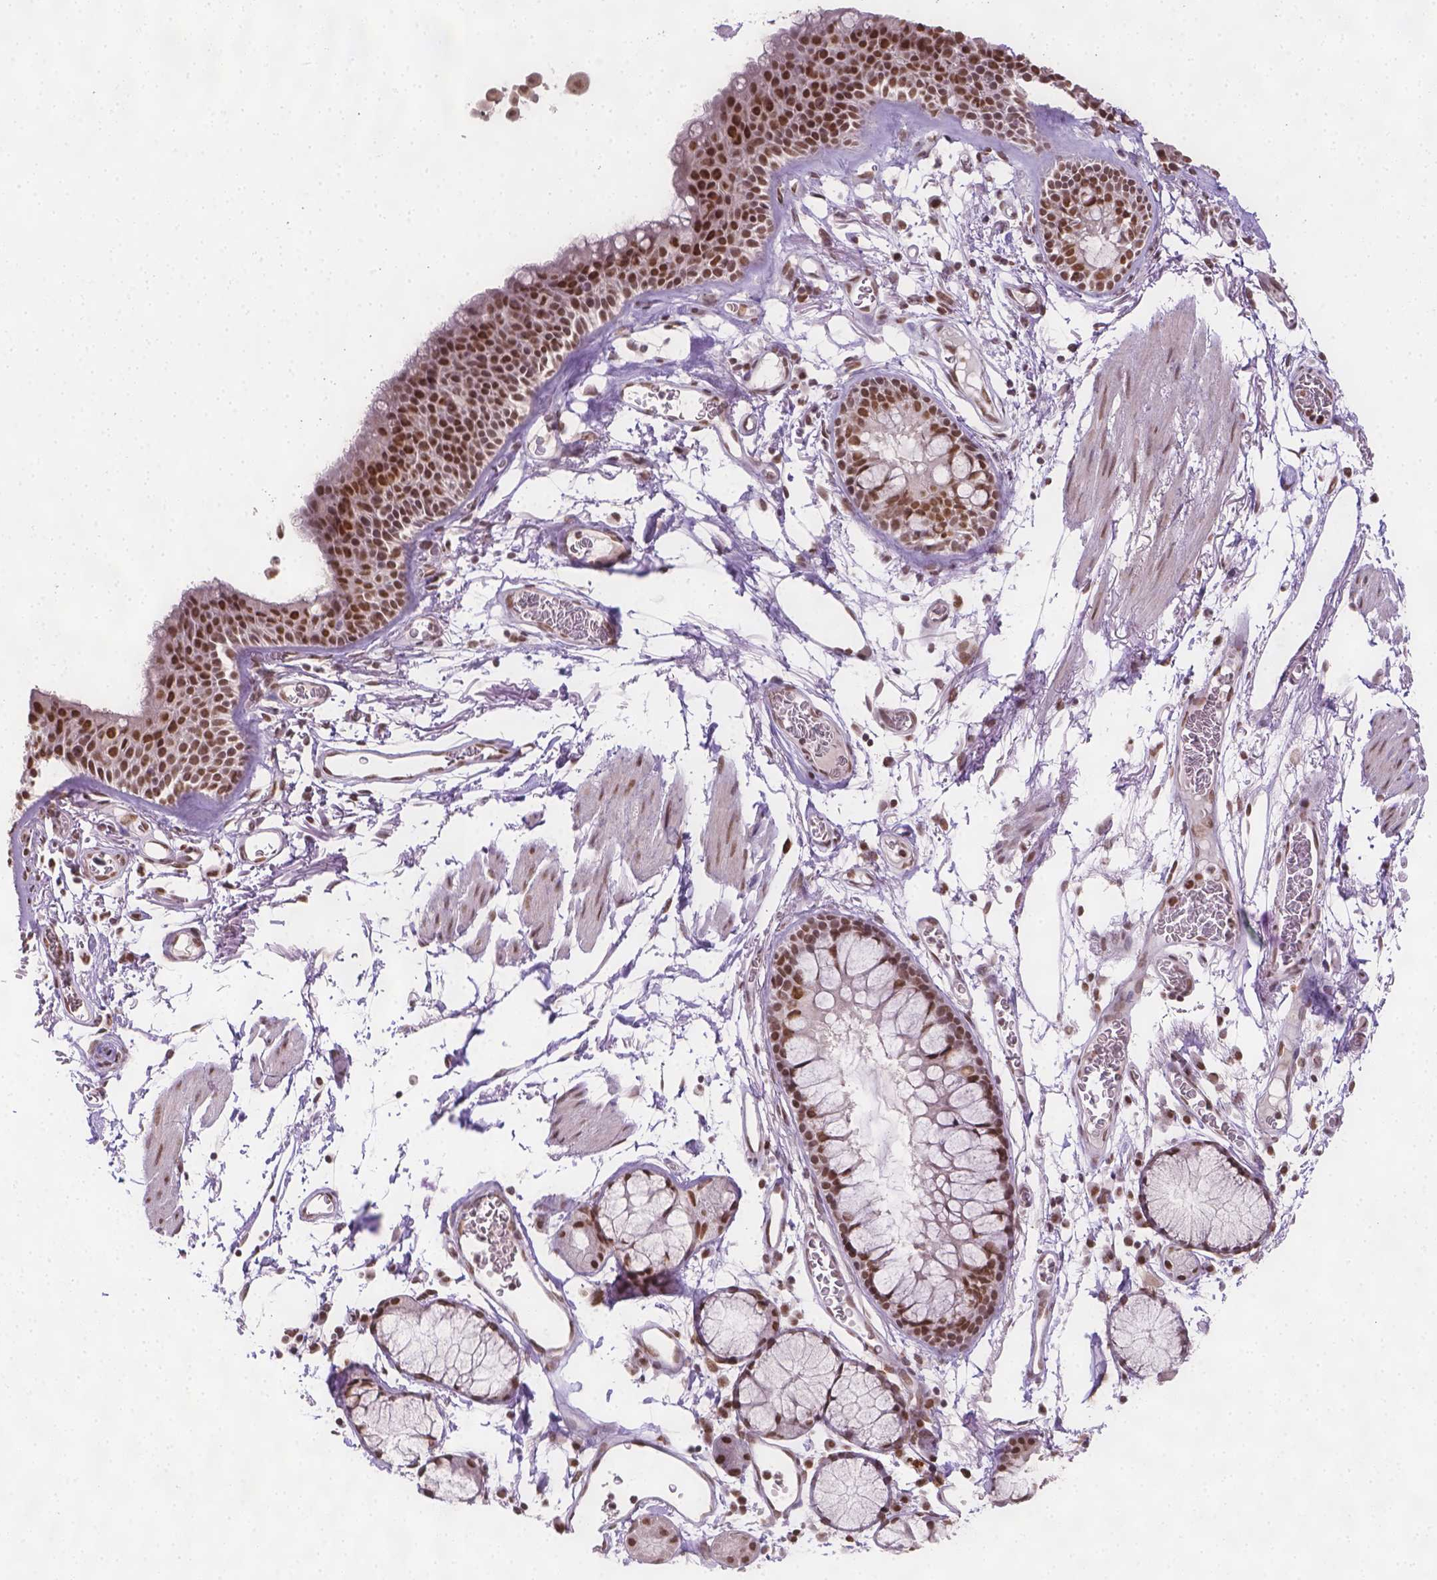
{"staining": {"intensity": "strong", "quantity": ">75%", "location": "nuclear"}, "tissue": "bronchus", "cell_type": "Respiratory epithelial cells", "image_type": "normal", "snomed": [{"axis": "morphology", "description": "Normal tissue, NOS"}, {"axis": "topography", "description": "Cartilage tissue"}, {"axis": "topography", "description": "Bronchus"}], "caption": "Brown immunohistochemical staining in unremarkable human bronchus demonstrates strong nuclear staining in approximately >75% of respiratory epithelial cells. (DAB (3,3'-diaminobenzidine) IHC with brightfield microscopy, high magnification).", "gene": "FANCE", "patient": {"sex": "female", "age": 79}}